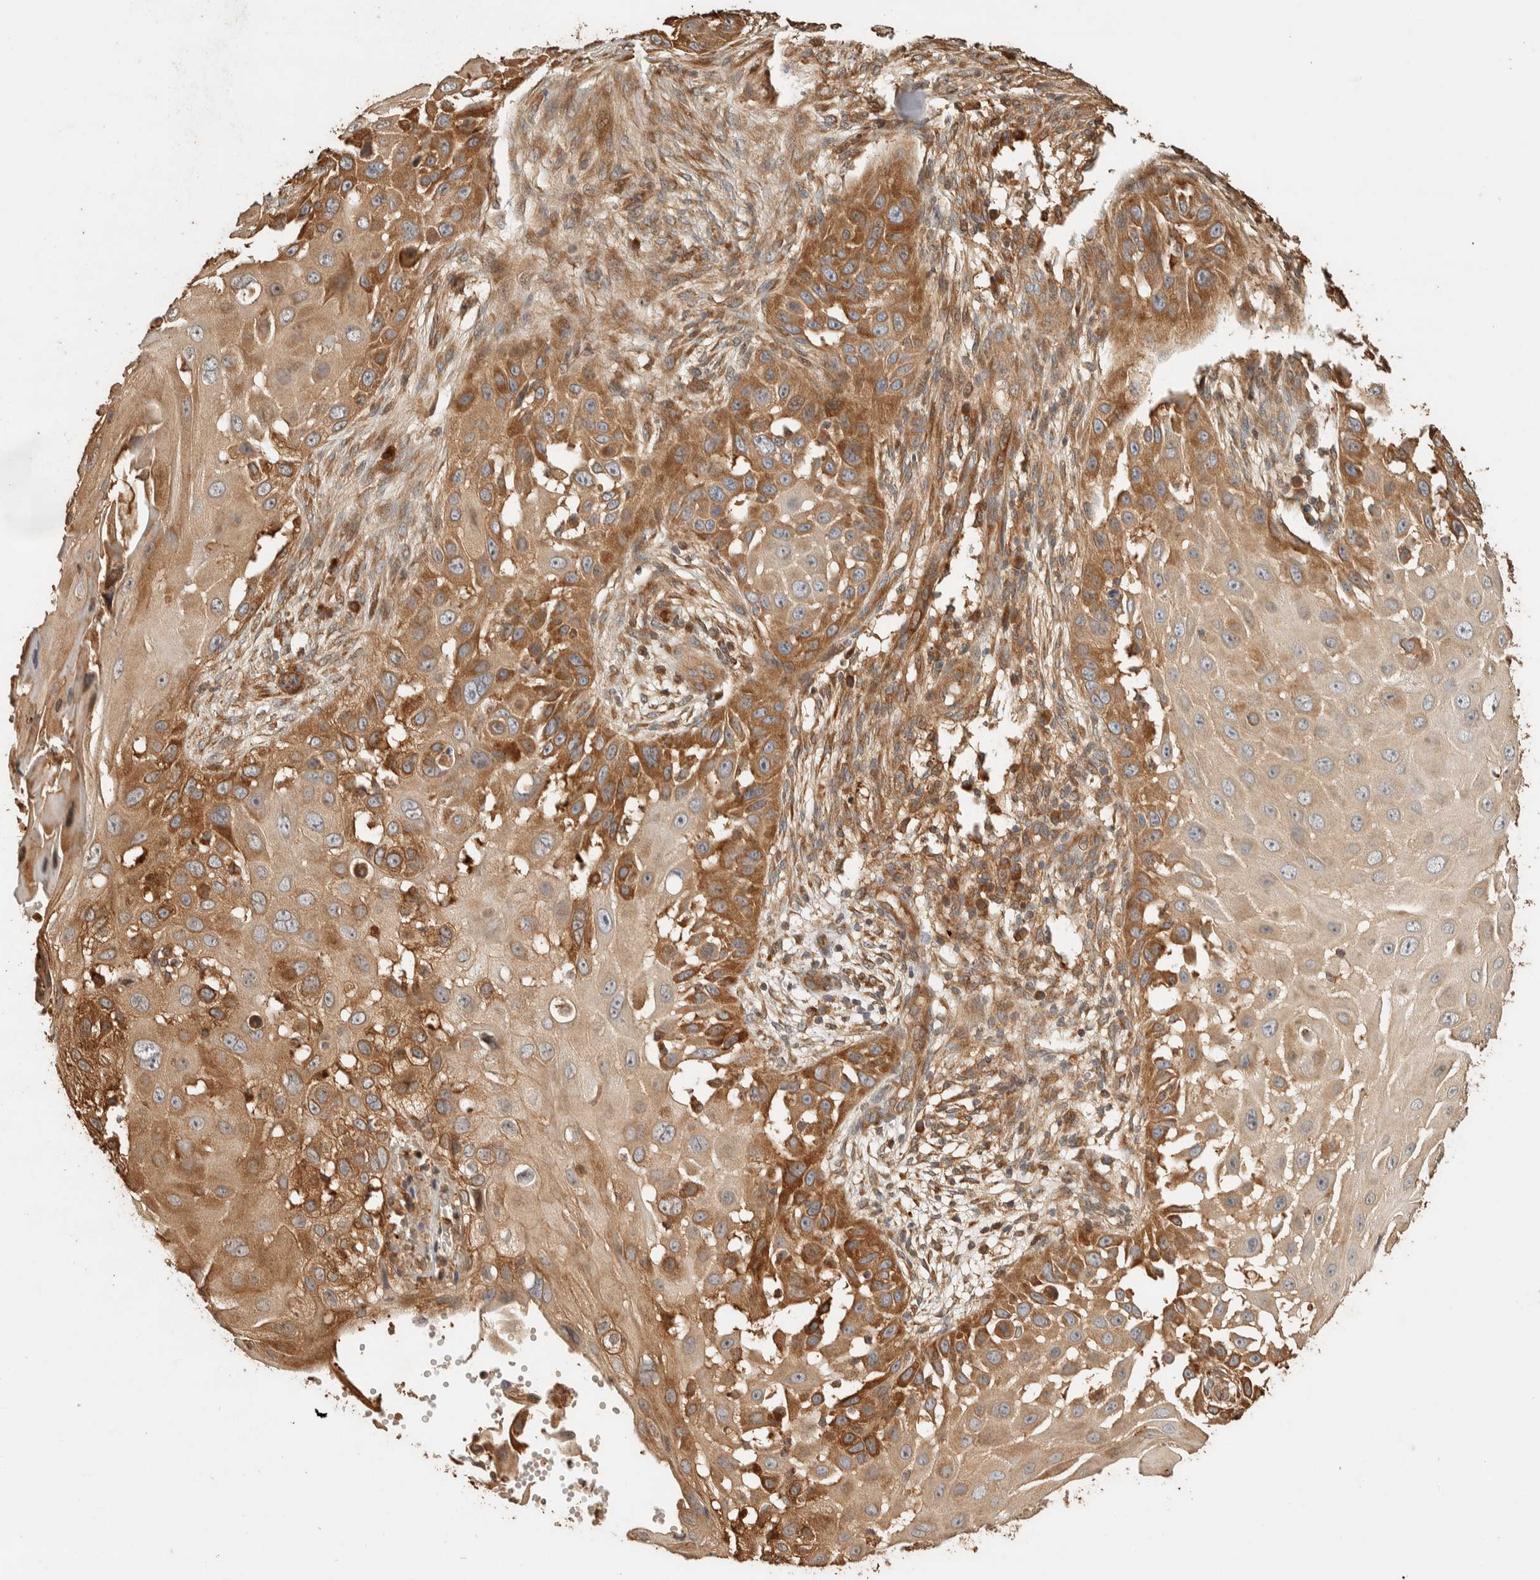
{"staining": {"intensity": "moderate", "quantity": ">75%", "location": "cytoplasmic/membranous"}, "tissue": "skin cancer", "cell_type": "Tumor cells", "image_type": "cancer", "snomed": [{"axis": "morphology", "description": "Squamous cell carcinoma, NOS"}, {"axis": "topography", "description": "Skin"}], "caption": "Human skin cancer stained with a brown dye reveals moderate cytoplasmic/membranous positive expression in approximately >75% of tumor cells.", "gene": "EXOC7", "patient": {"sex": "female", "age": 44}}